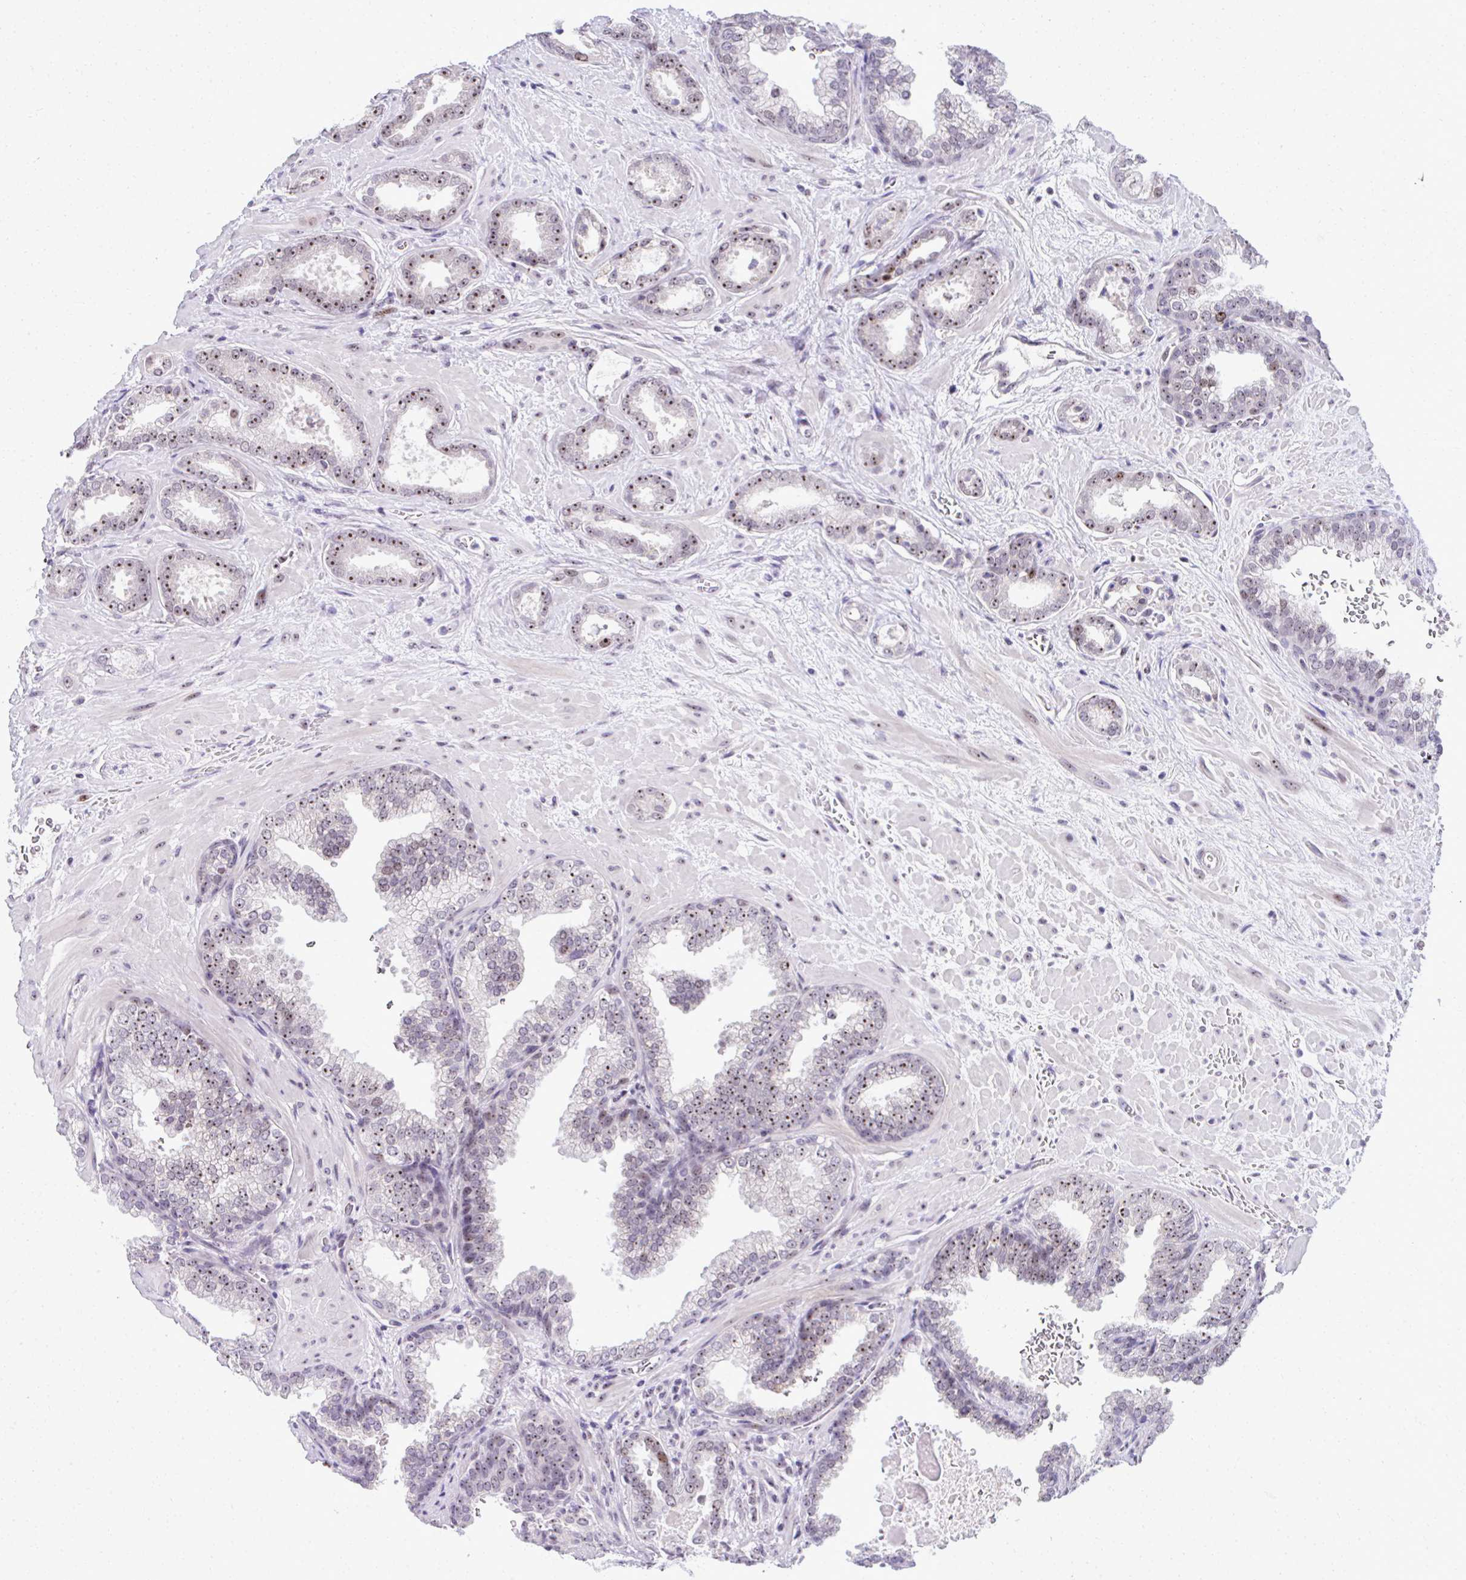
{"staining": {"intensity": "strong", "quantity": ">75%", "location": "nuclear"}, "tissue": "prostate cancer", "cell_type": "Tumor cells", "image_type": "cancer", "snomed": [{"axis": "morphology", "description": "Adenocarcinoma, High grade"}, {"axis": "topography", "description": "Prostate"}], "caption": "This histopathology image exhibits prostate cancer stained with immunohistochemistry (IHC) to label a protein in brown. The nuclear of tumor cells show strong positivity for the protein. Nuclei are counter-stained blue.", "gene": "CEP72", "patient": {"sex": "male", "age": 58}}